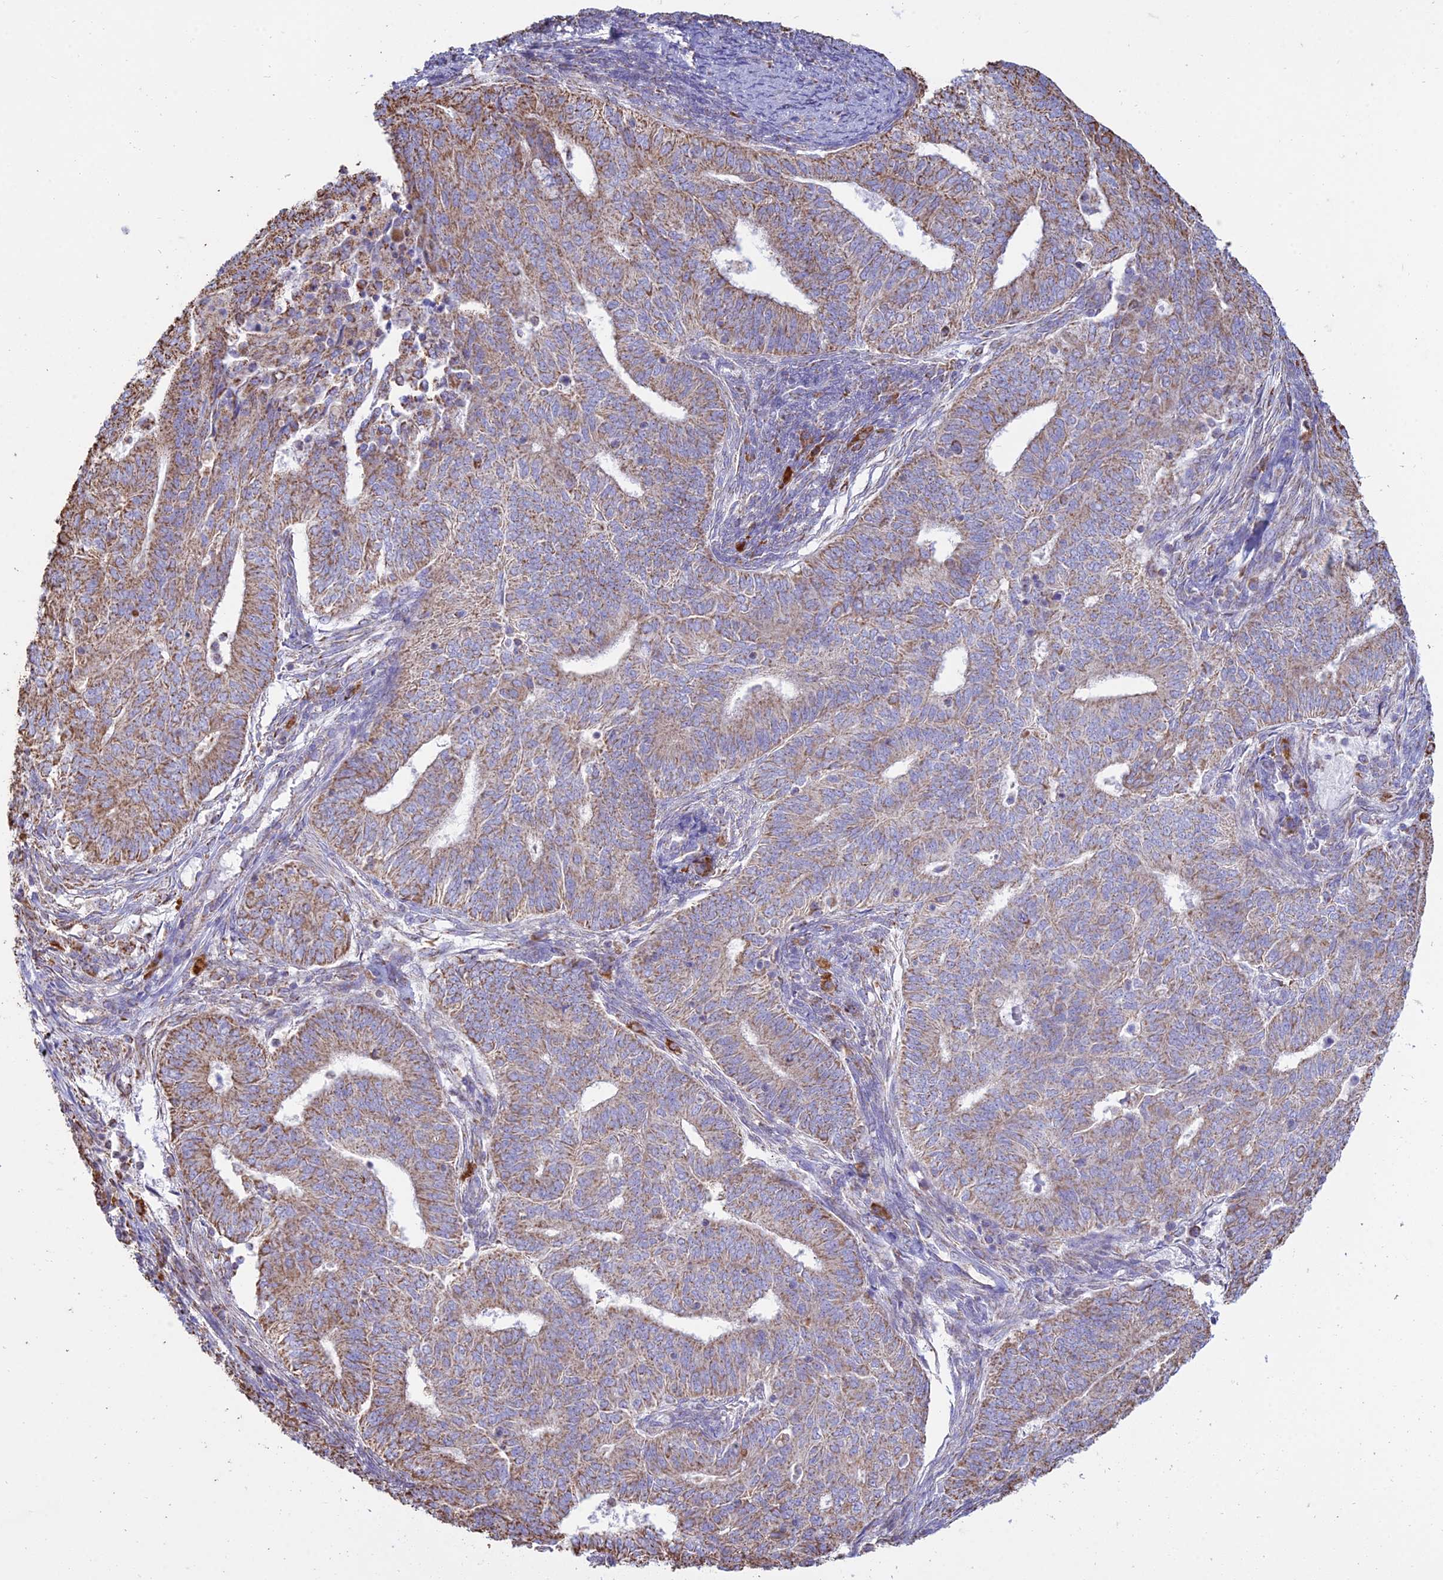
{"staining": {"intensity": "moderate", "quantity": ">75%", "location": "cytoplasmic/membranous"}, "tissue": "endometrial cancer", "cell_type": "Tumor cells", "image_type": "cancer", "snomed": [{"axis": "morphology", "description": "Adenocarcinoma, NOS"}, {"axis": "topography", "description": "Endometrium"}], "caption": "Endometrial cancer stained with DAB (3,3'-diaminobenzidine) IHC demonstrates medium levels of moderate cytoplasmic/membranous staining in about >75% of tumor cells.", "gene": "OR2W3", "patient": {"sex": "female", "age": 62}}